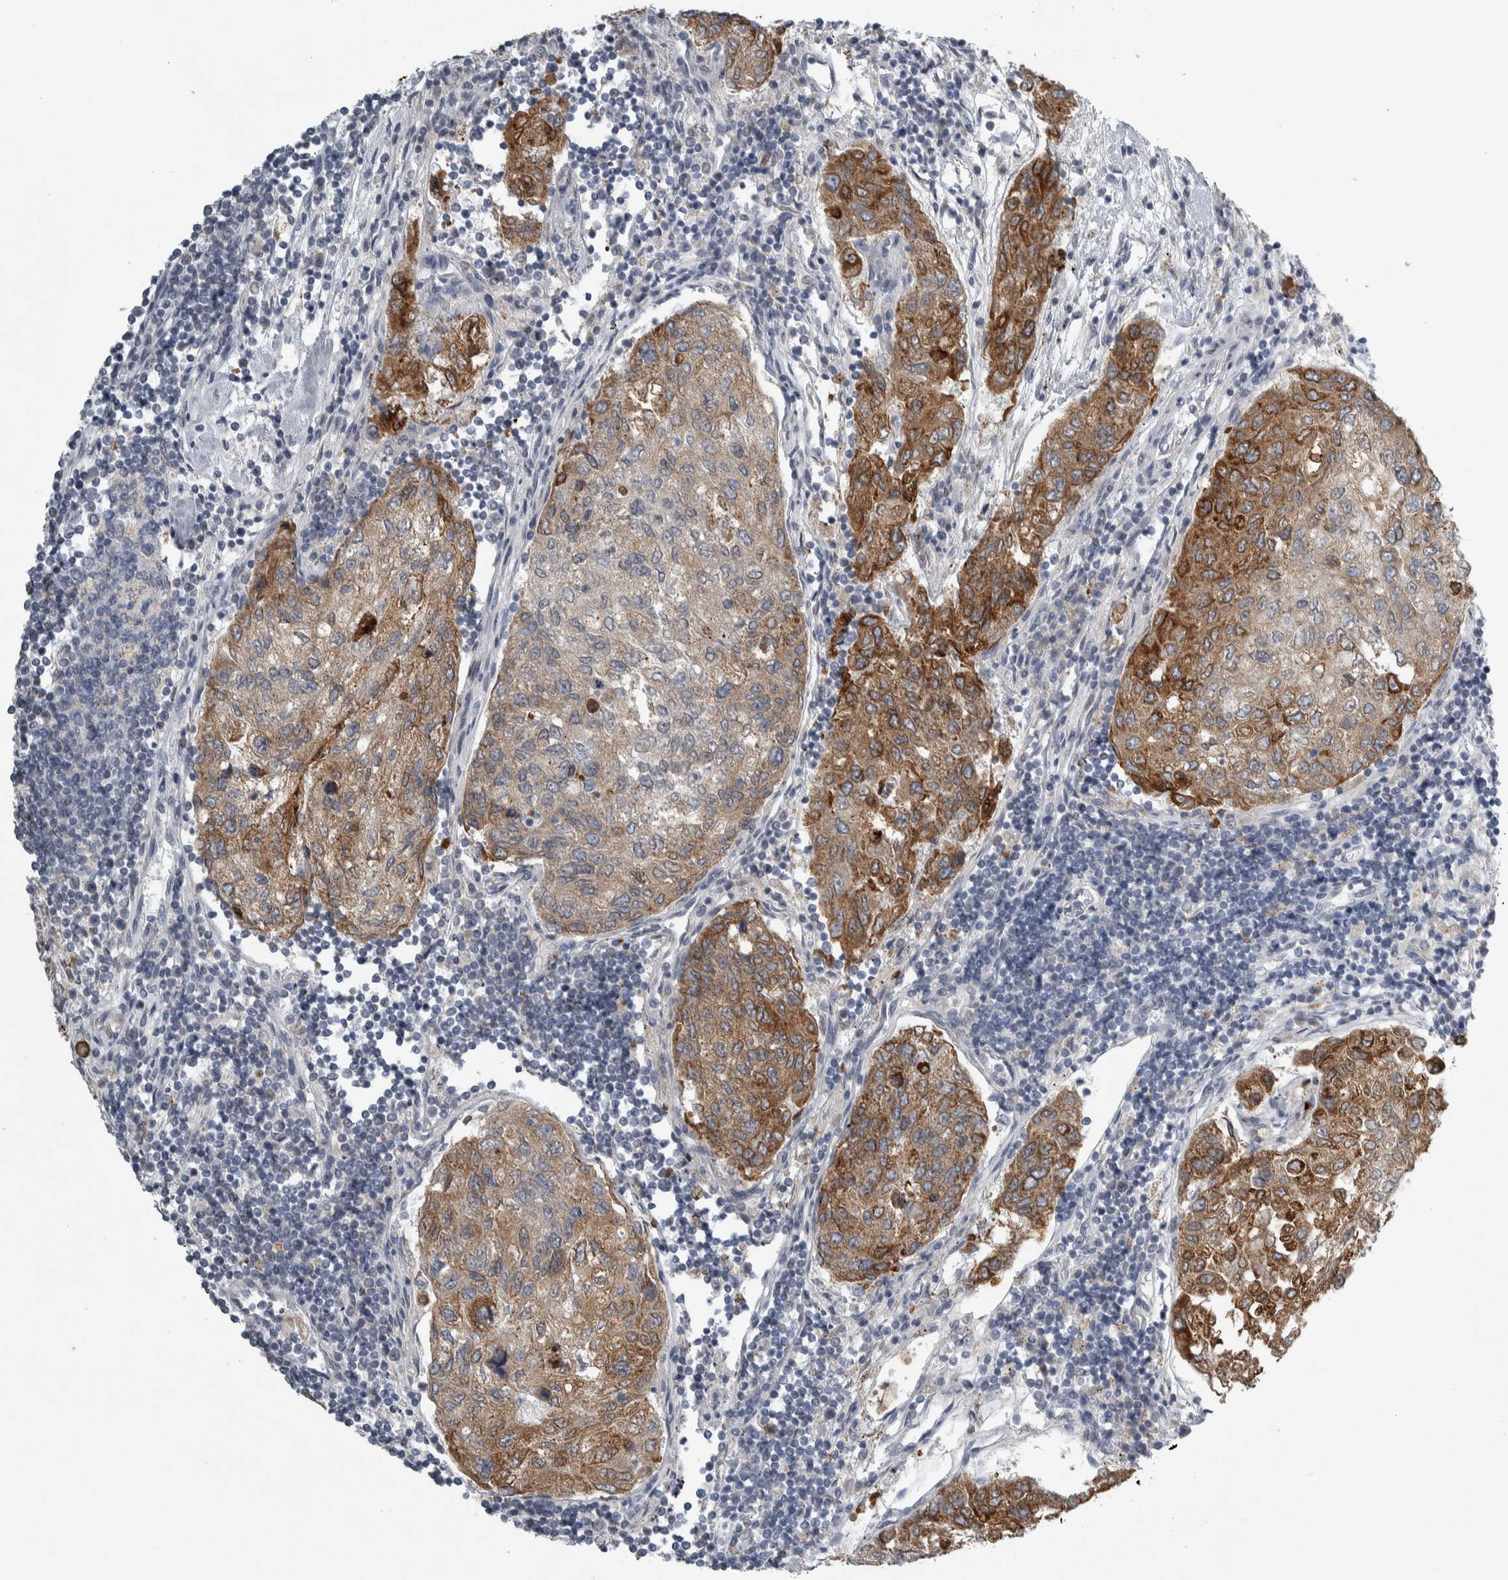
{"staining": {"intensity": "moderate", "quantity": ">75%", "location": "cytoplasmic/membranous"}, "tissue": "urothelial cancer", "cell_type": "Tumor cells", "image_type": "cancer", "snomed": [{"axis": "morphology", "description": "Urothelial carcinoma, High grade"}, {"axis": "topography", "description": "Lymph node"}, {"axis": "topography", "description": "Urinary bladder"}], "caption": "Protein staining shows moderate cytoplasmic/membranous staining in approximately >75% of tumor cells in high-grade urothelial carcinoma.", "gene": "SIGMAR1", "patient": {"sex": "male", "age": 51}}